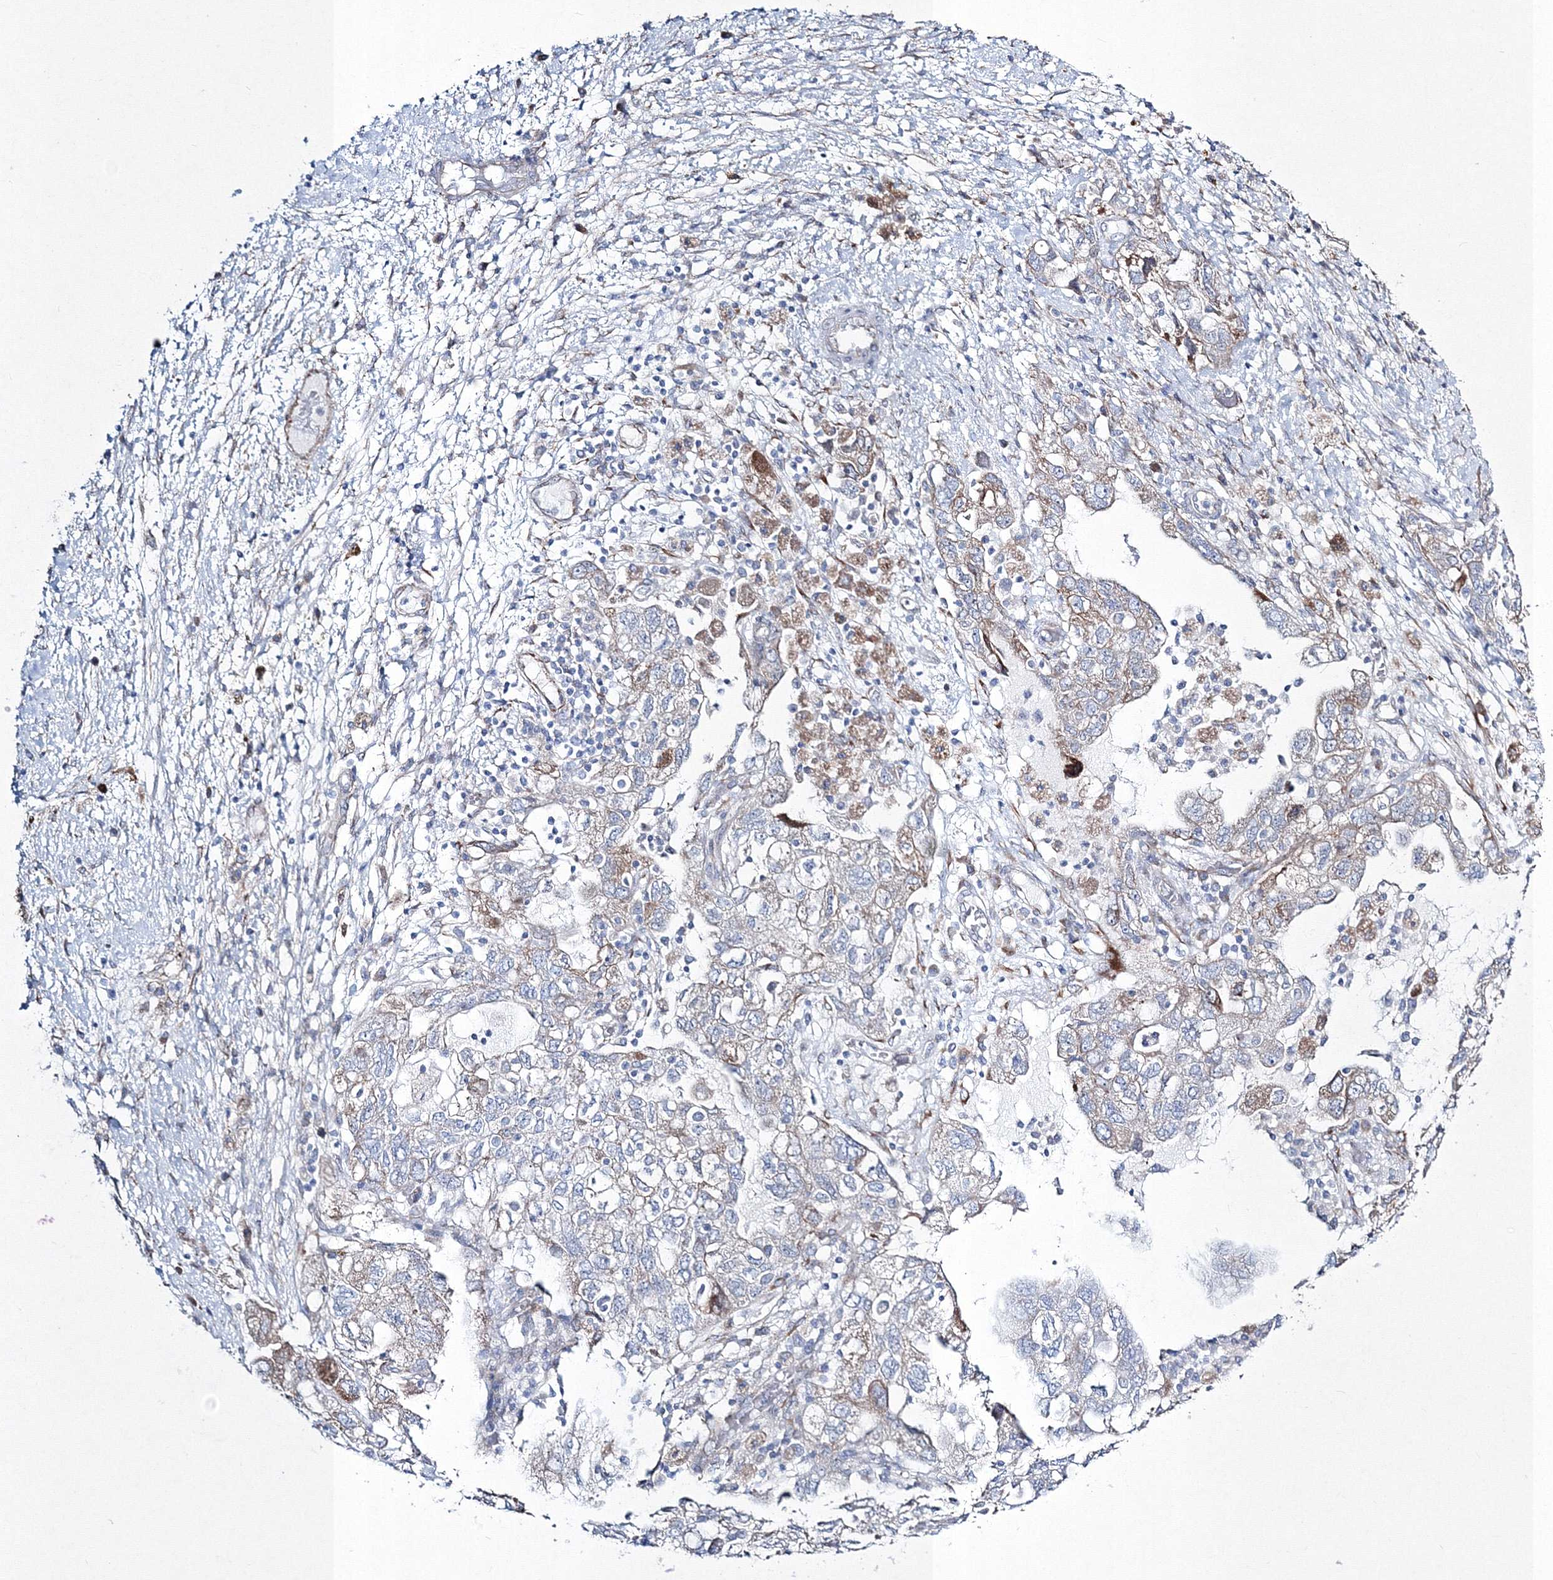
{"staining": {"intensity": "moderate", "quantity": "<25%", "location": "cytoplasmic/membranous"}, "tissue": "ovarian cancer", "cell_type": "Tumor cells", "image_type": "cancer", "snomed": [{"axis": "morphology", "description": "Carcinoma, NOS"}, {"axis": "morphology", "description": "Cystadenocarcinoma, serous, NOS"}, {"axis": "topography", "description": "Ovary"}], "caption": "DAB immunohistochemical staining of human ovarian carcinoma exhibits moderate cytoplasmic/membranous protein positivity in approximately <25% of tumor cells.", "gene": "RCN1", "patient": {"sex": "female", "age": 69}}